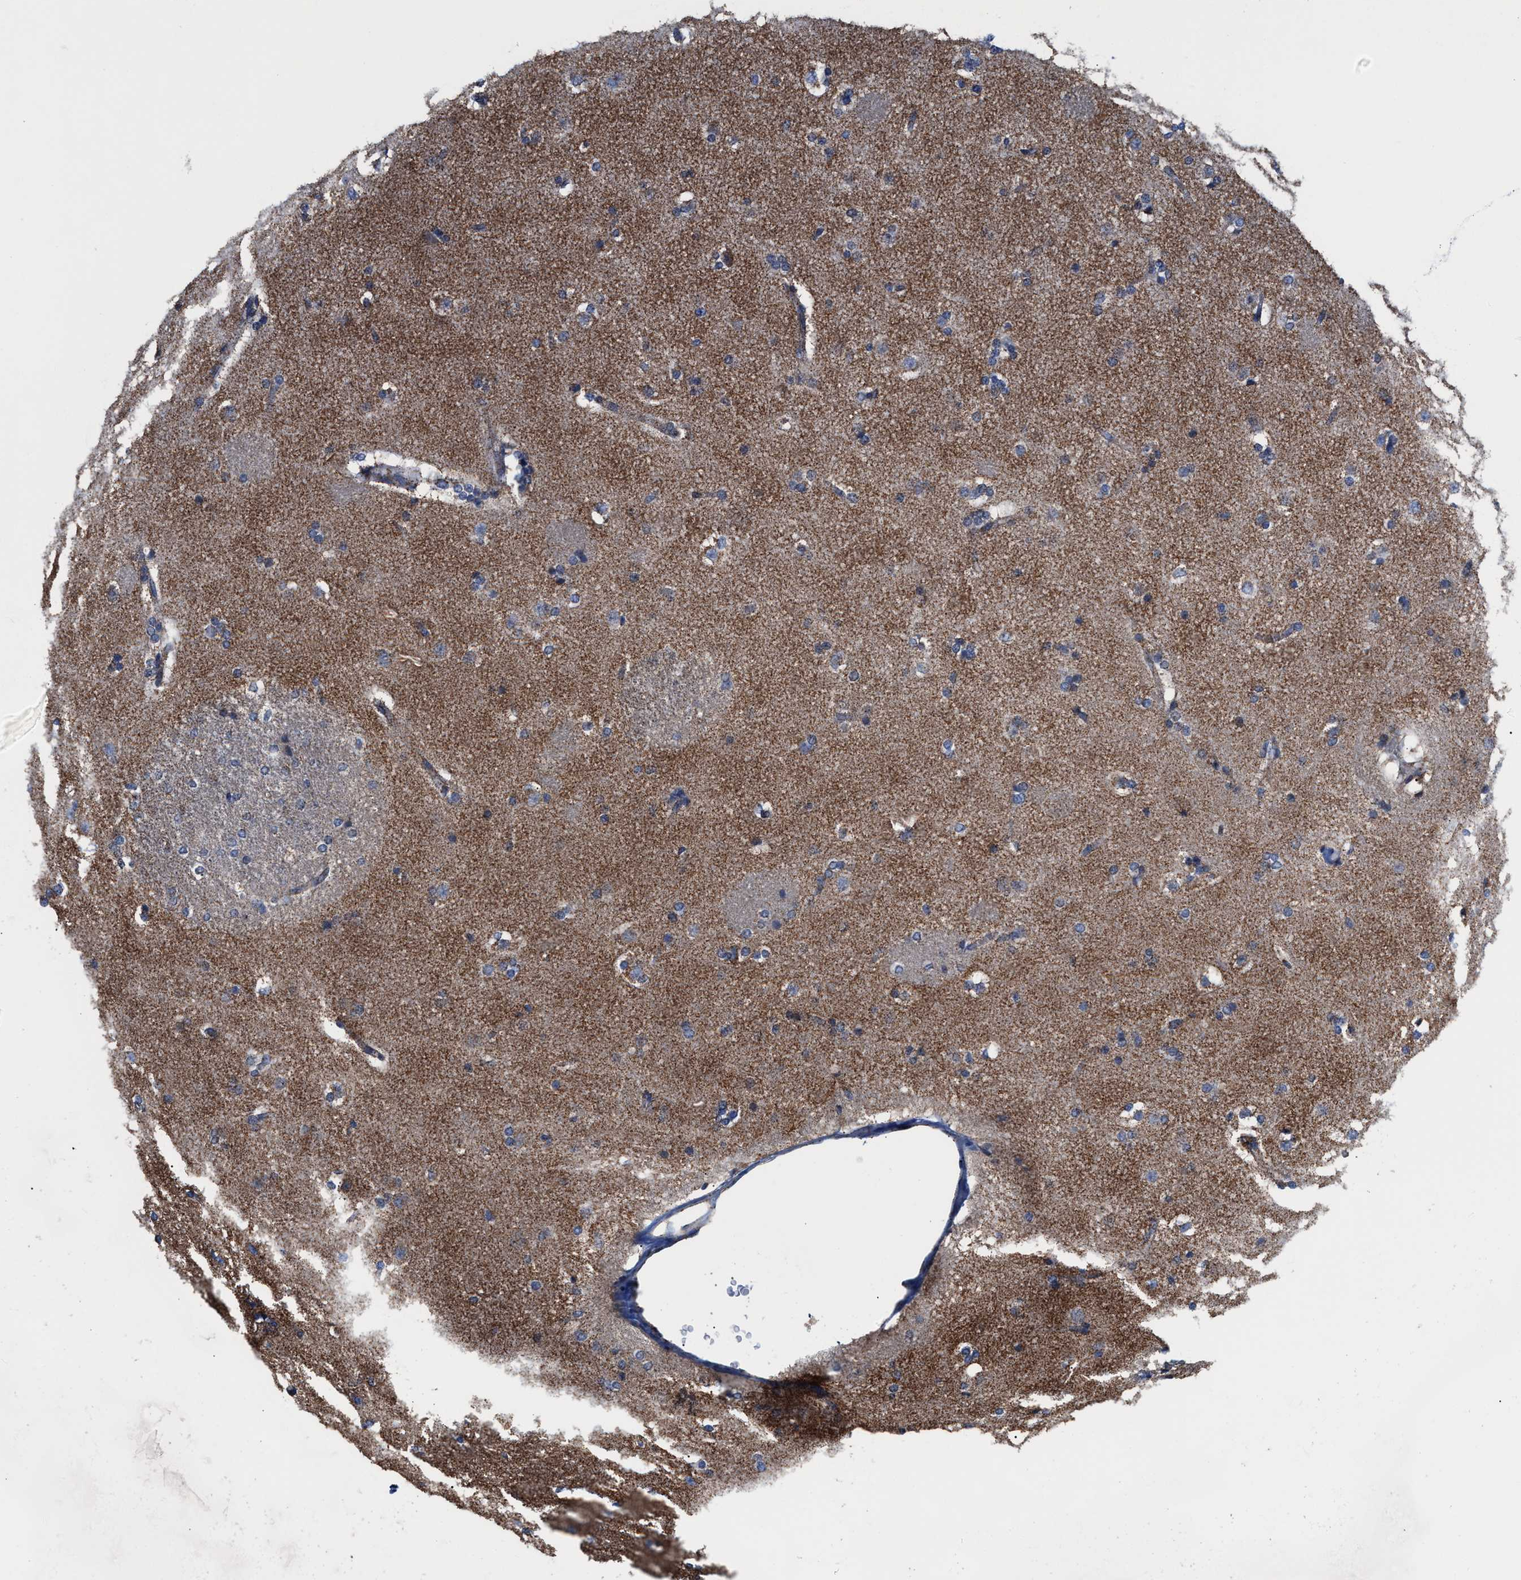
{"staining": {"intensity": "moderate", "quantity": "25%-75%", "location": "cytoplasmic/membranous"}, "tissue": "caudate", "cell_type": "Glial cells", "image_type": "normal", "snomed": [{"axis": "morphology", "description": "Normal tissue, NOS"}, {"axis": "topography", "description": "Lateral ventricle wall"}], "caption": "This is an image of immunohistochemistry (IHC) staining of unremarkable caudate, which shows moderate positivity in the cytoplasmic/membranous of glial cells.", "gene": "MECR", "patient": {"sex": "female", "age": 19}}